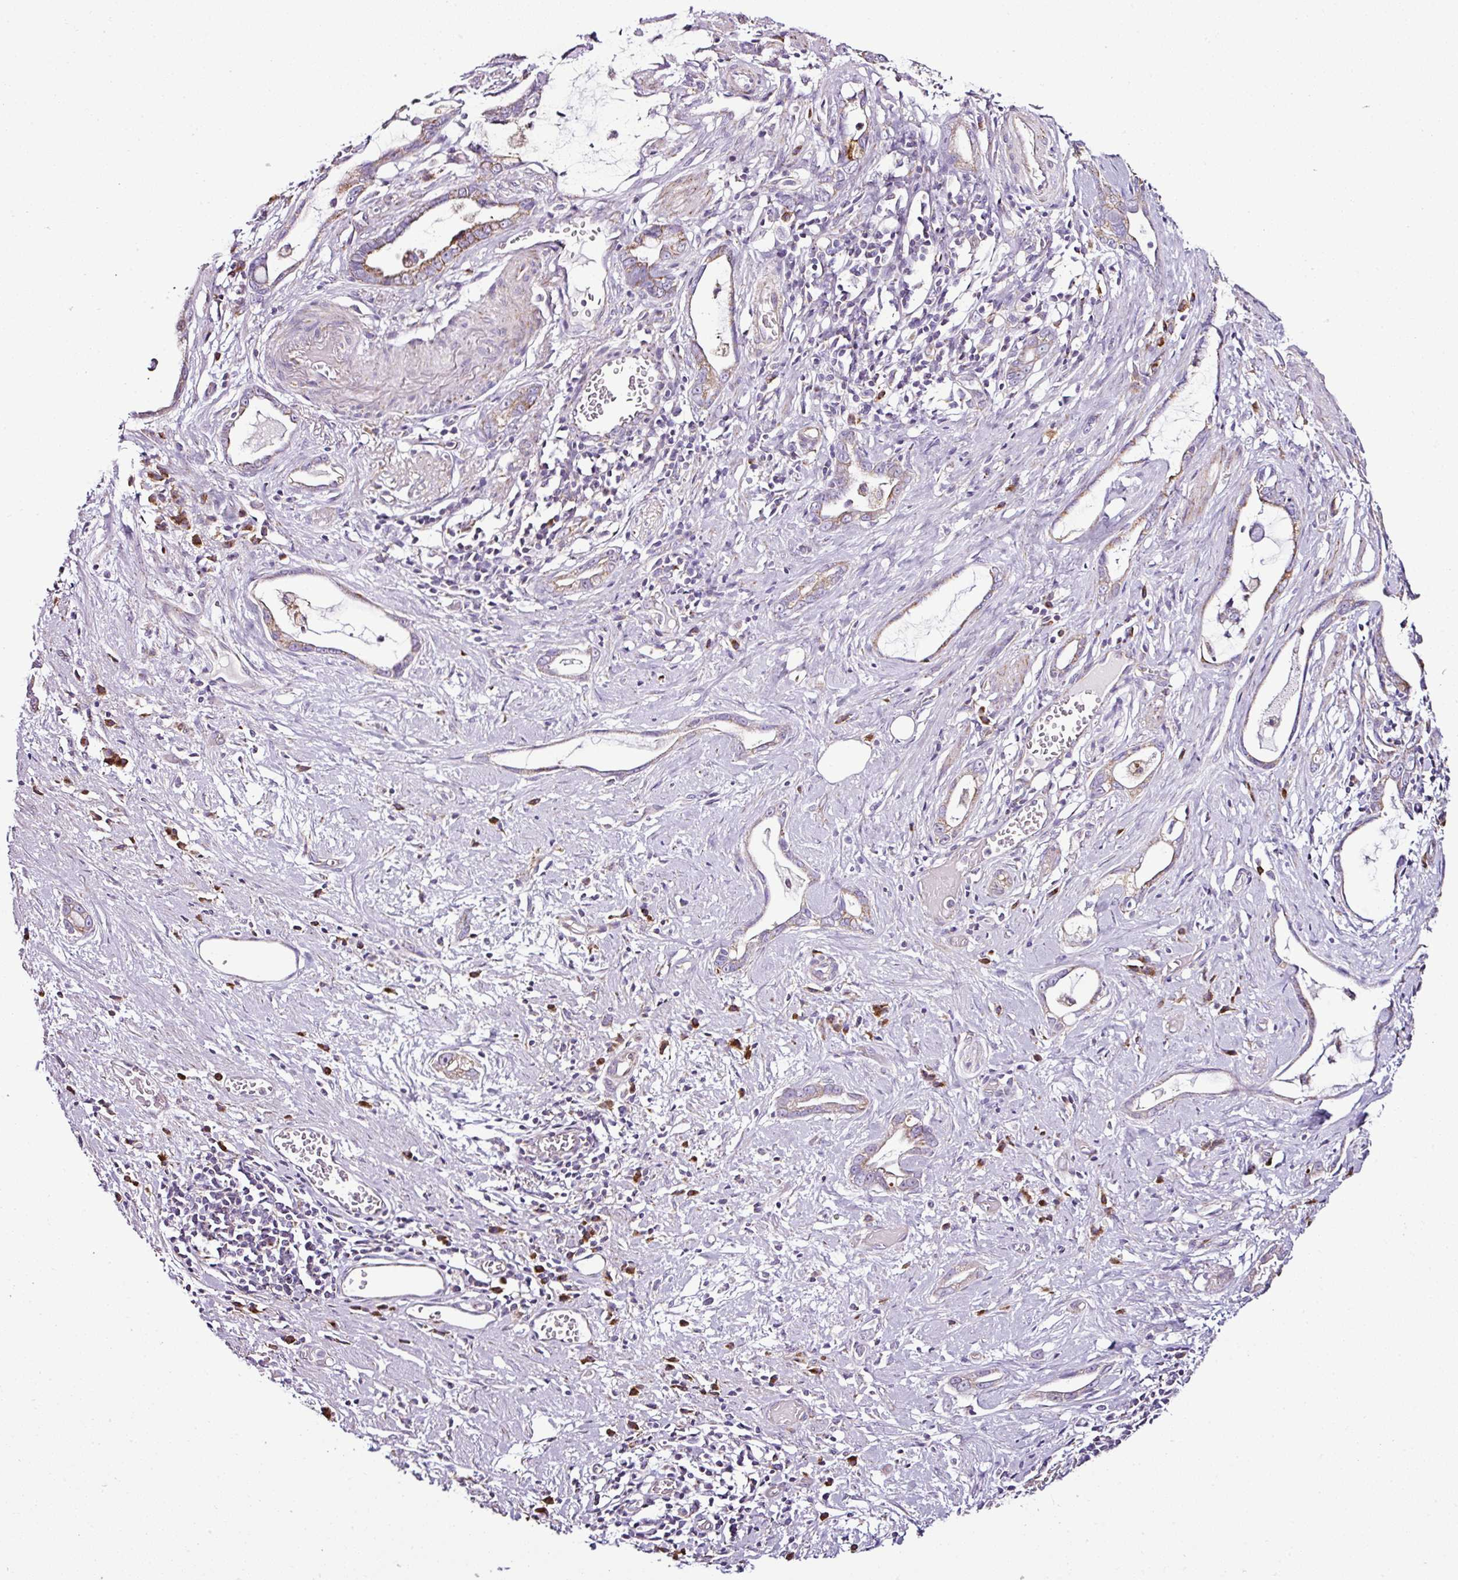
{"staining": {"intensity": "moderate", "quantity": "<25%", "location": "cytoplasmic/membranous"}, "tissue": "stomach cancer", "cell_type": "Tumor cells", "image_type": "cancer", "snomed": [{"axis": "morphology", "description": "Adenocarcinoma, NOS"}, {"axis": "topography", "description": "Stomach"}], "caption": "Immunohistochemistry histopathology image of neoplastic tissue: human stomach cancer stained using immunohistochemistry shows low levels of moderate protein expression localized specifically in the cytoplasmic/membranous of tumor cells, appearing as a cytoplasmic/membranous brown color.", "gene": "DPAGT1", "patient": {"sex": "male", "age": 55}}